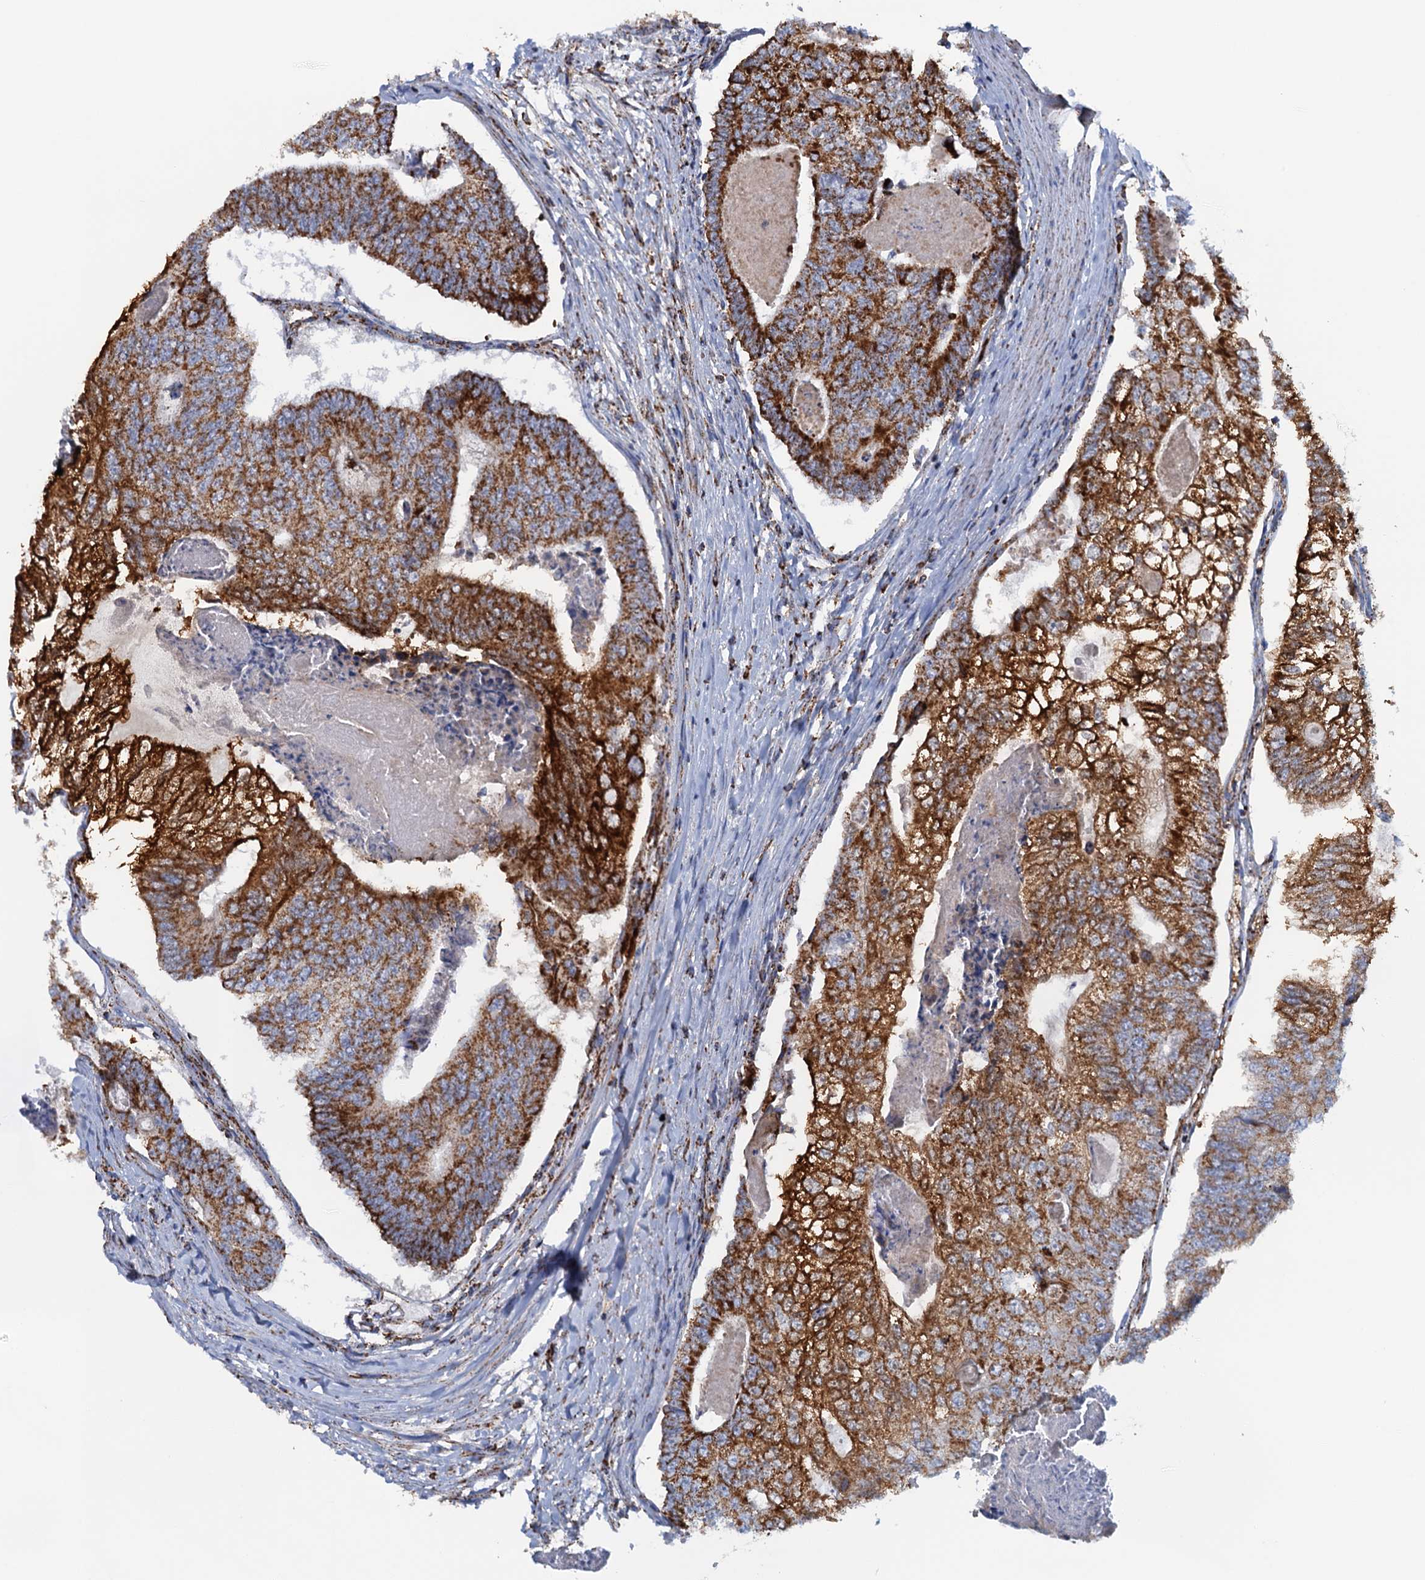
{"staining": {"intensity": "strong", "quantity": ">75%", "location": "cytoplasmic/membranous"}, "tissue": "colorectal cancer", "cell_type": "Tumor cells", "image_type": "cancer", "snomed": [{"axis": "morphology", "description": "Adenocarcinoma, NOS"}, {"axis": "topography", "description": "Colon"}], "caption": "Colorectal cancer (adenocarcinoma) stained for a protein (brown) demonstrates strong cytoplasmic/membranous positive positivity in about >75% of tumor cells.", "gene": "GTPBP3", "patient": {"sex": "female", "age": 67}}